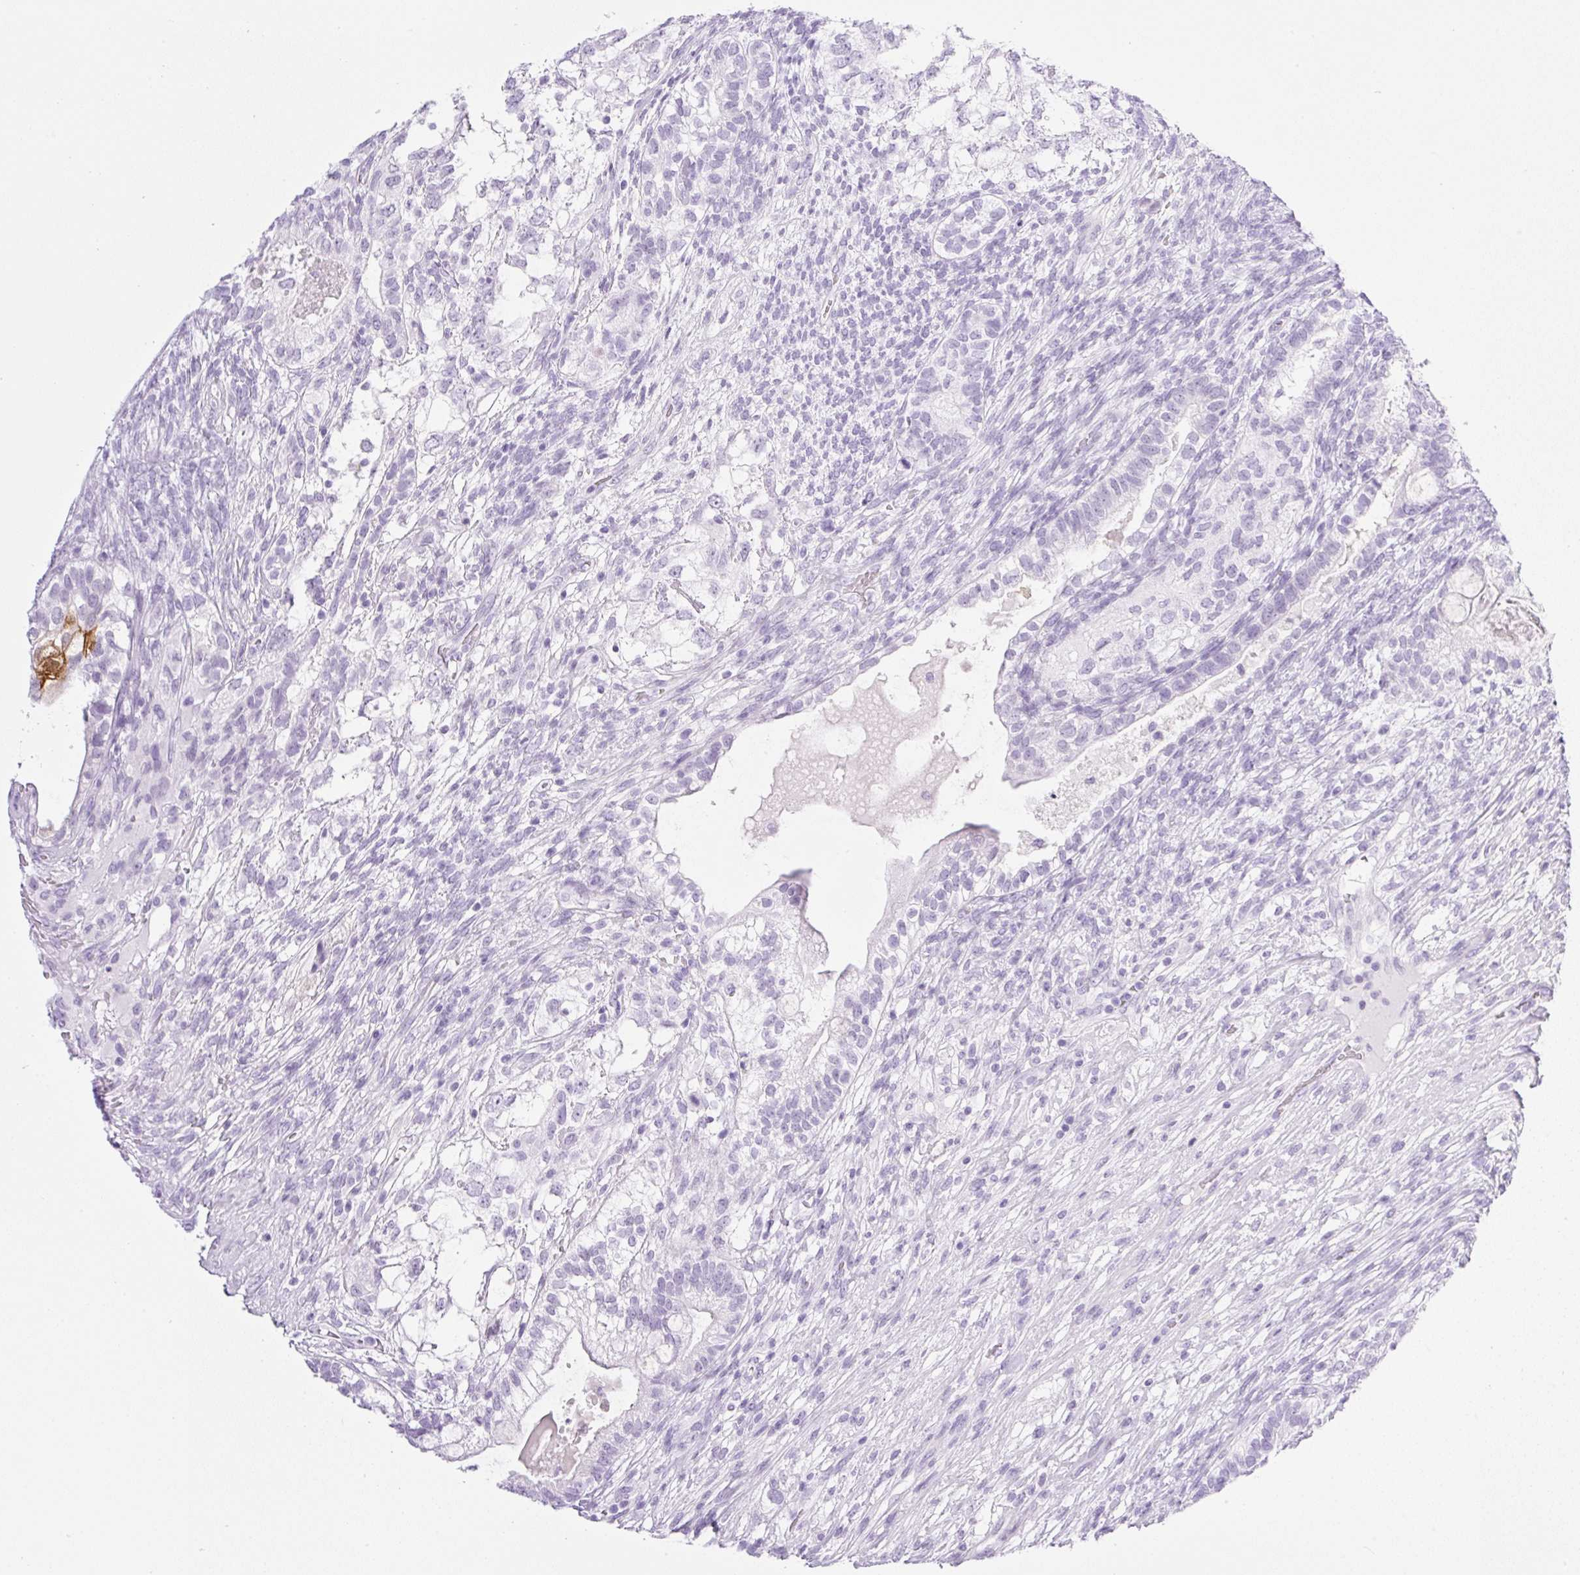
{"staining": {"intensity": "negative", "quantity": "none", "location": "none"}, "tissue": "testis cancer", "cell_type": "Tumor cells", "image_type": "cancer", "snomed": [{"axis": "morphology", "description": "Seminoma, NOS"}, {"axis": "morphology", "description": "Carcinoma, Embryonal, NOS"}, {"axis": "topography", "description": "Testis"}], "caption": "Tumor cells show no significant staining in testis embryonal carcinoma. Nuclei are stained in blue.", "gene": "SPRR4", "patient": {"sex": "male", "age": 41}}